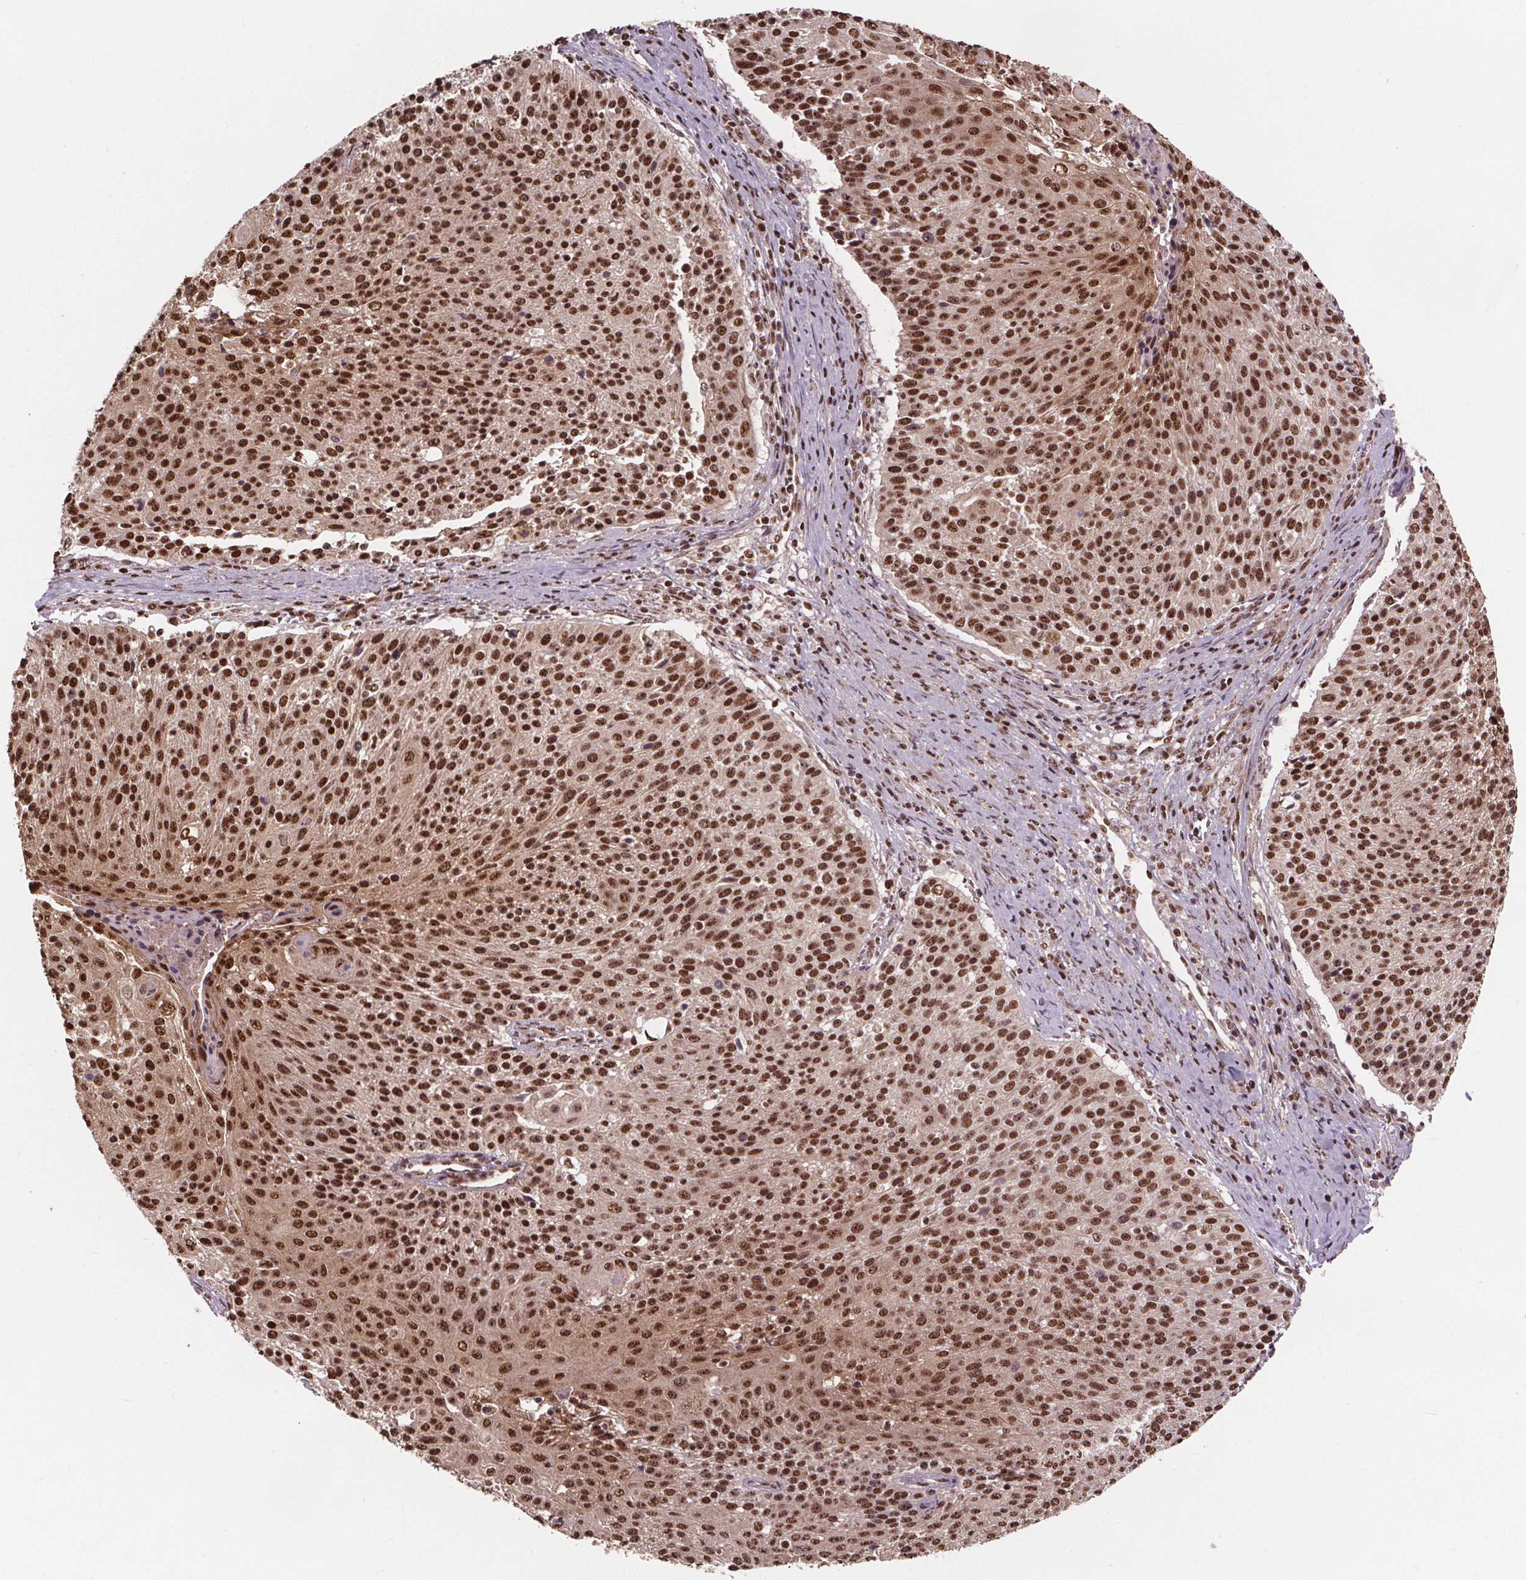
{"staining": {"intensity": "moderate", "quantity": ">75%", "location": "nuclear"}, "tissue": "cervical cancer", "cell_type": "Tumor cells", "image_type": "cancer", "snomed": [{"axis": "morphology", "description": "Squamous cell carcinoma, NOS"}, {"axis": "topography", "description": "Cervix"}], "caption": "This image exhibits immunohistochemistry (IHC) staining of cervical cancer (squamous cell carcinoma), with medium moderate nuclear staining in about >75% of tumor cells.", "gene": "JARID2", "patient": {"sex": "female", "age": 31}}